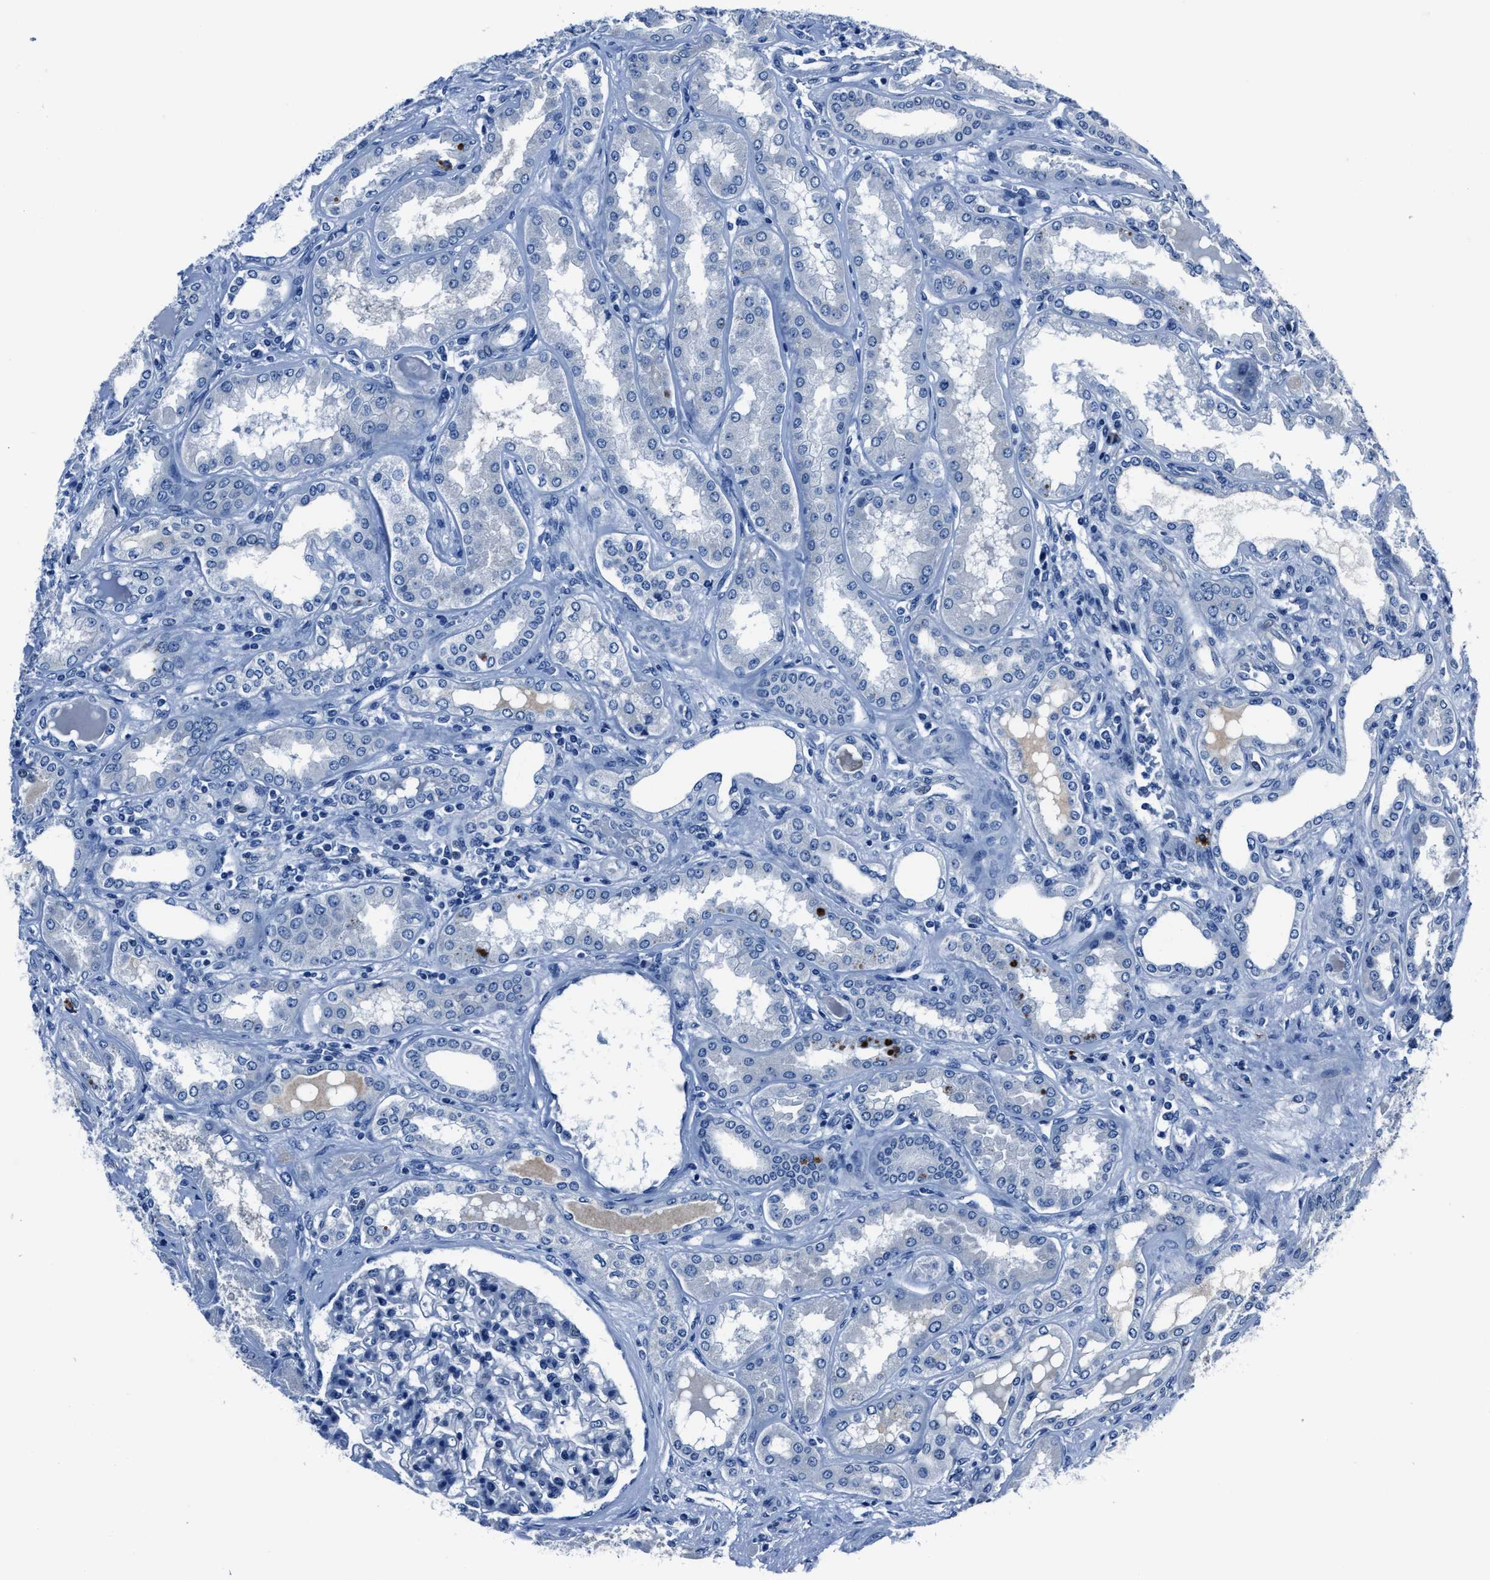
{"staining": {"intensity": "negative", "quantity": "none", "location": "none"}, "tissue": "kidney", "cell_type": "Cells in glomeruli", "image_type": "normal", "snomed": [{"axis": "morphology", "description": "Normal tissue, NOS"}, {"axis": "topography", "description": "Kidney"}], "caption": "A high-resolution image shows immunohistochemistry (IHC) staining of normal kidney, which demonstrates no significant staining in cells in glomeruli.", "gene": "NACAD", "patient": {"sex": "female", "age": 56}}